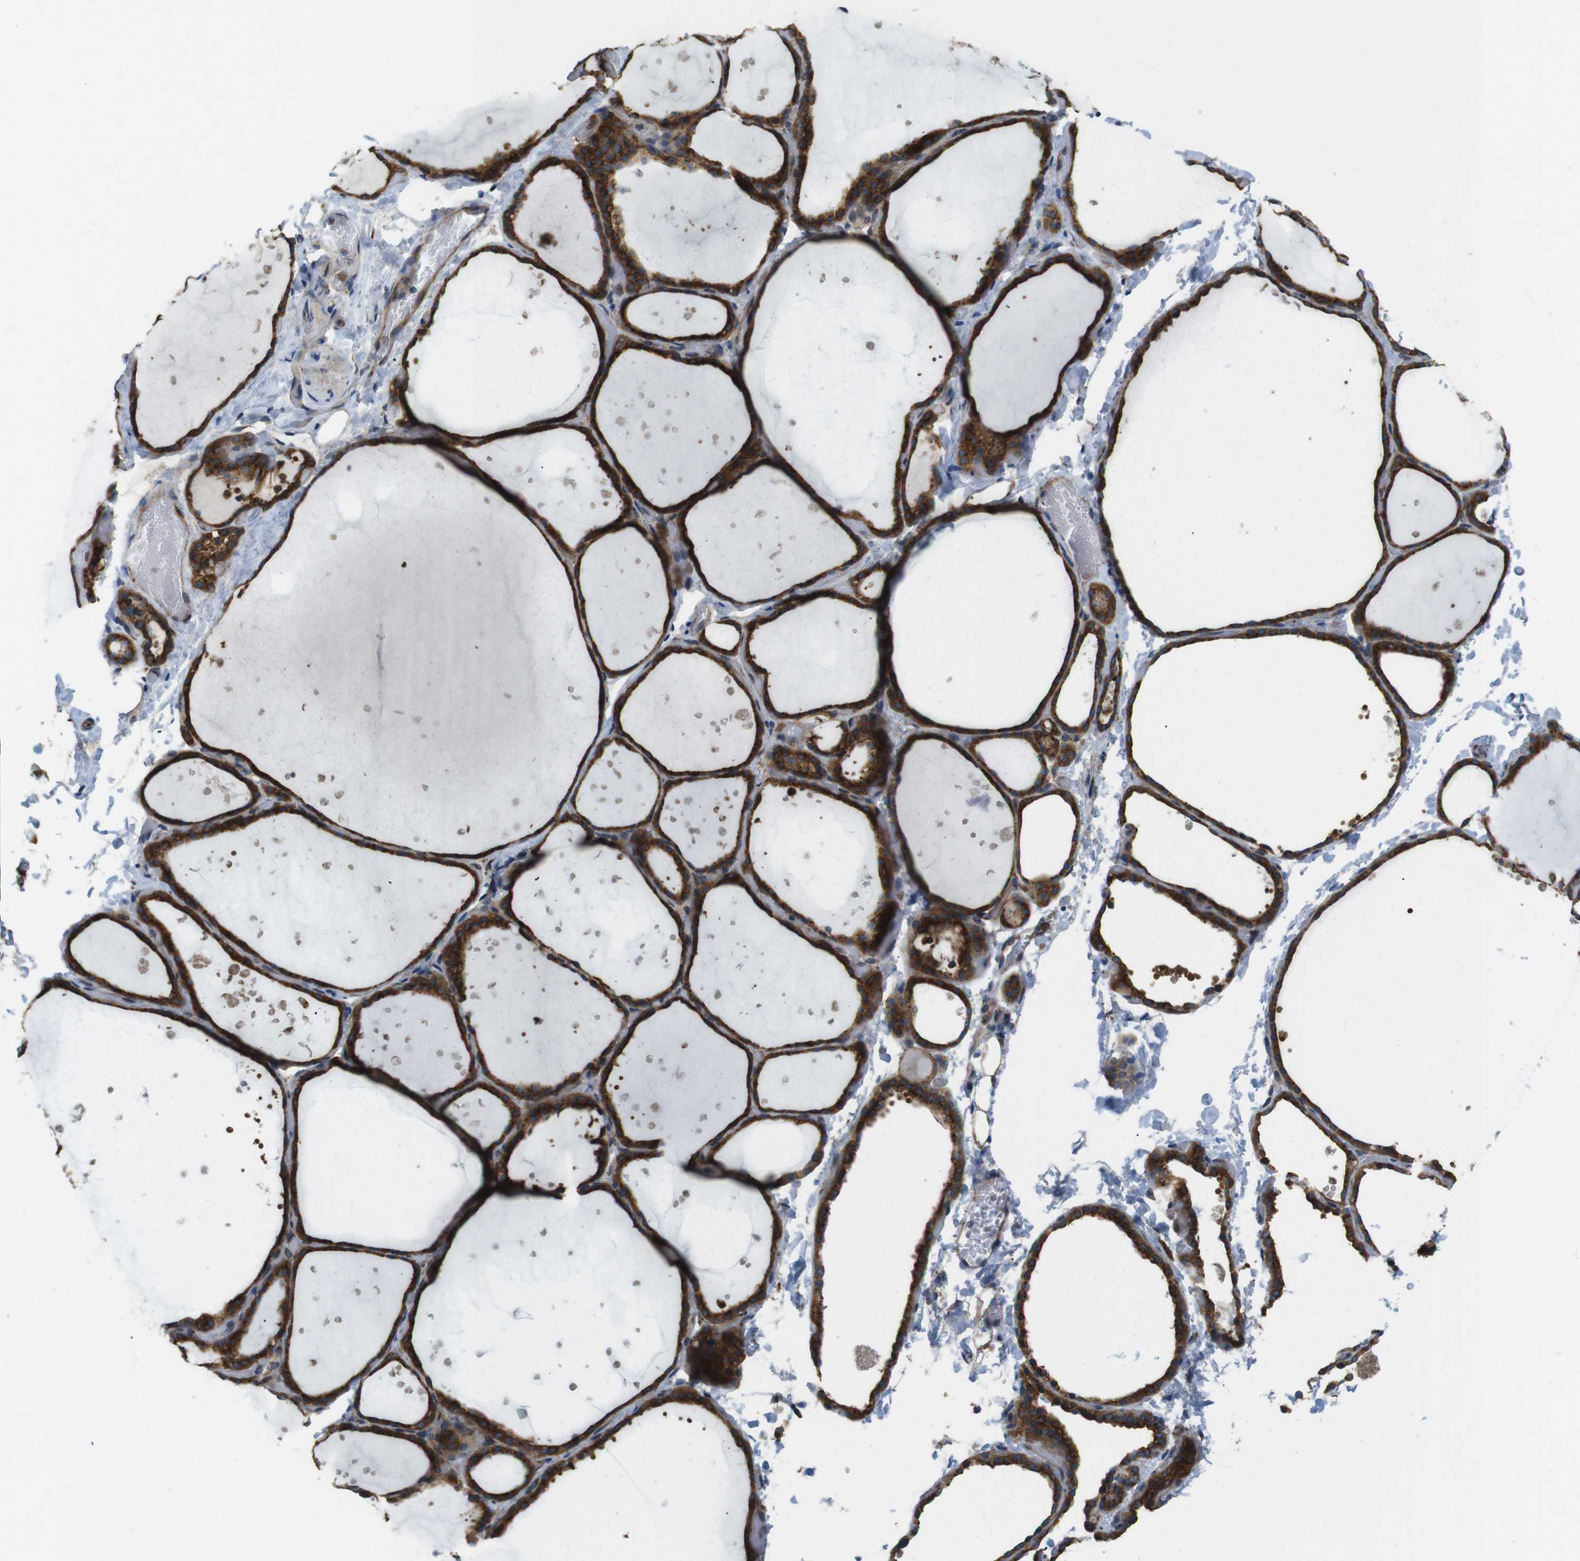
{"staining": {"intensity": "strong", "quantity": ">75%", "location": "cytoplasmic/membranous"}, "tissue": "thyroid gland", "cell_type": "Glandular cells", "image_type": "normal", "snomed": [{"axis": "morphology", "description": "Normal tissue, NOS"}, {"axis": "topography", "description": "Thyroid gland"}], "caption": "A high amount of strong cytoplasmic/membranous staining is appreciated in about >75% of glandular cells in benign thyroid gland. (DAB (3,3'-diaminobenzidine) IHC, brown staining for protein, blue staining for nuclei).", "gene": "TMEM143", "patient": {"sex": "female", "age": 44}}